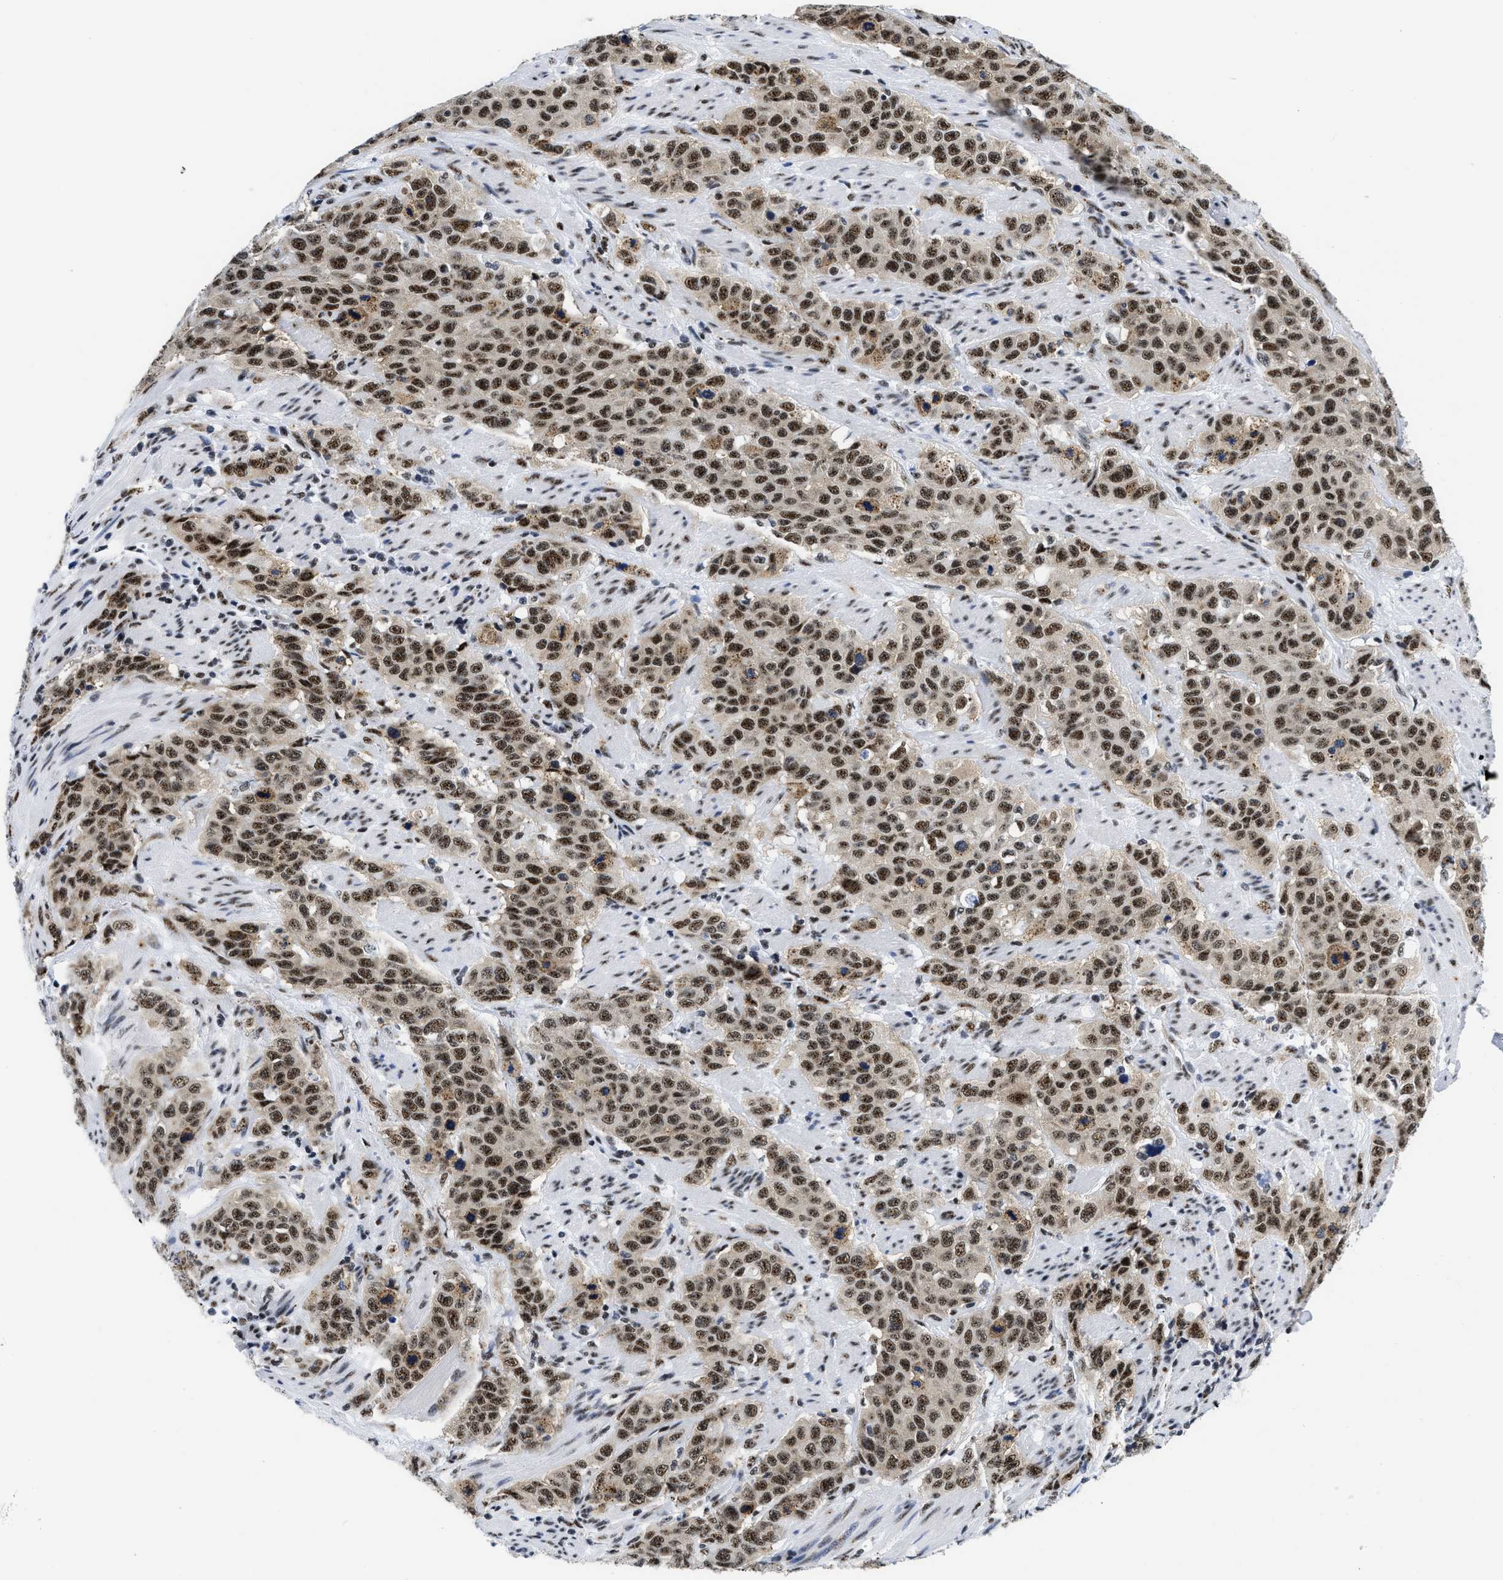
{"staining": {"intensity": "moderate", "quantity": ">75%", "location": "nuclear"}, "tissue": "stomach cancer", "cell_type": "Tumor cells", "image_type": "cancer", "snomed": [{"axis": "morphology", "description": "Adenocarcinoma, NOS"}, {"axis": "topography", "description": "Stomach"}], "caption": "This histopathology image exhibits IHC staining of stomach cancer (adenocarcinoma), with medium moderate nuclear expression in approximately >75% of tumor cells.", "gene": "RBM8A", "patient": {"sex": "male", "age": 48}}